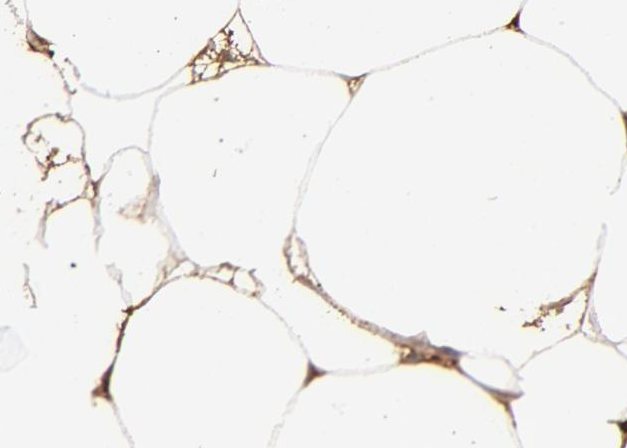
{"staining": {"intensity": "weak", "quantity": ">75%", "location": "cytoplasmic/membranous"}, "tissue": "adipose tissue", "cell_type": "Adipocytes", "image_type": "normal", "snomed": [{"axis": "morphology", "description": "Normal tissue, NOS"}, {"axis": "morphology", "description": "Duct carcinoma"}, {"axis": "topography", "description": "Breast"}, {"axis": "topography", "description": "Adipose tissue"}], "caption": "Adipose tissue stained with DAB IHC shows low levels of weak cytoplasmic/membranous staining in approximately >75% of adipocytes.", "gene": "VPREB3", "patient": {"sex": "female", "age": 37}}